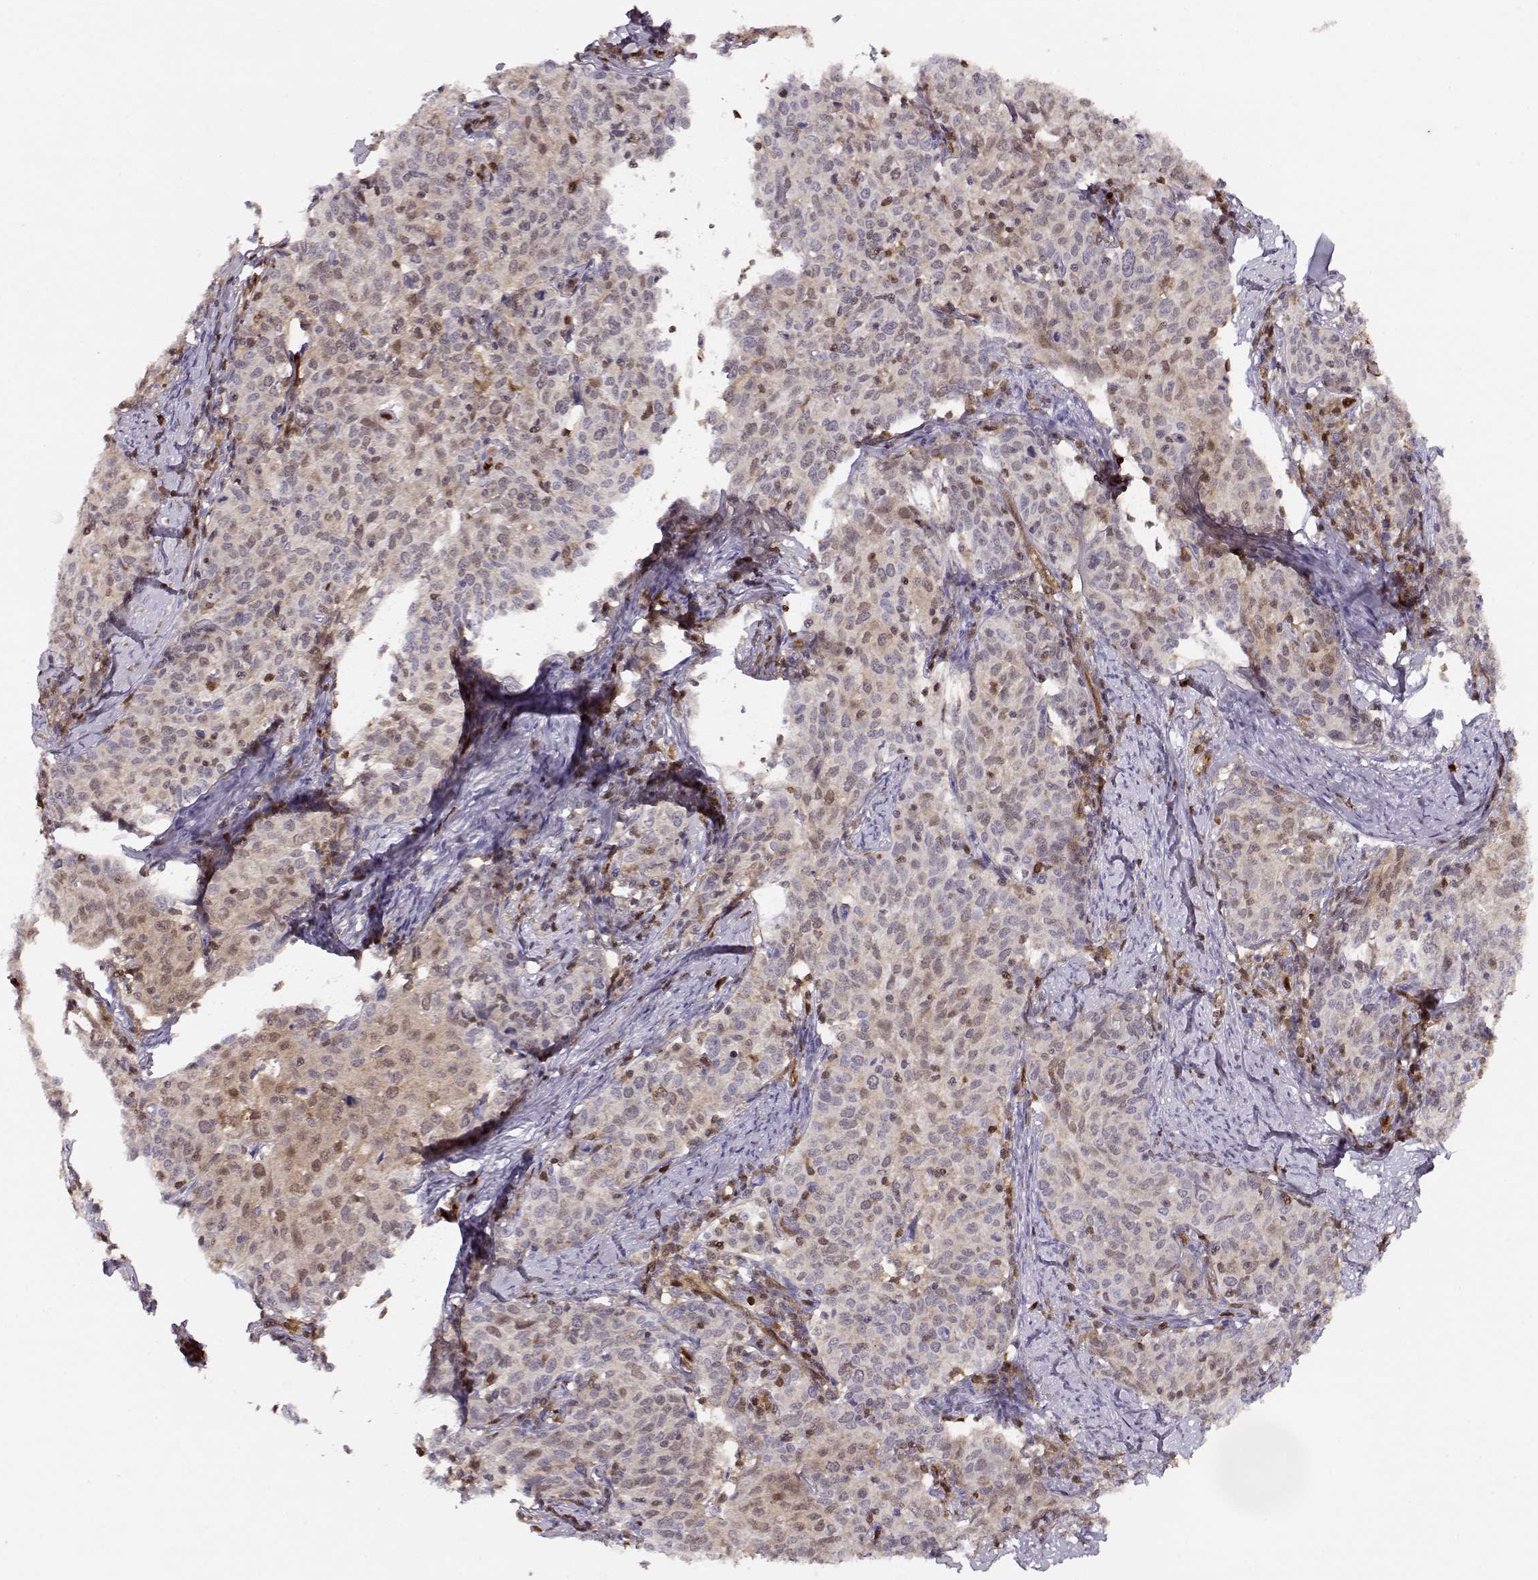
{"staining": {"intensity": "weak", "quantity": "25%-75%", "location": "cytoplasmic/membranous"}, "tissue": "cervical cancer", "cell_type": "Tumor cells", "image_type": "cancer", "snomed": [{"axis": "morphology", "description": "Squamous cell carcinoma, NOS"}, {"axis": "topography", "description": "Cervix"}], "caption": "A high-resolution photomicrograph shows immunohistochemistry (IHC) staining of cervical cancer (squamous cell carcinoma), which shows weak cytoplasmic/membranous staining in about 25%-75% of tumor cells. (DAB (3,3'-diaminobenzidine) IHC, brown staining for protein, blue staining for nuclei).", "gene": "PNP", "patient": {"sex": "female", "age": 62}}